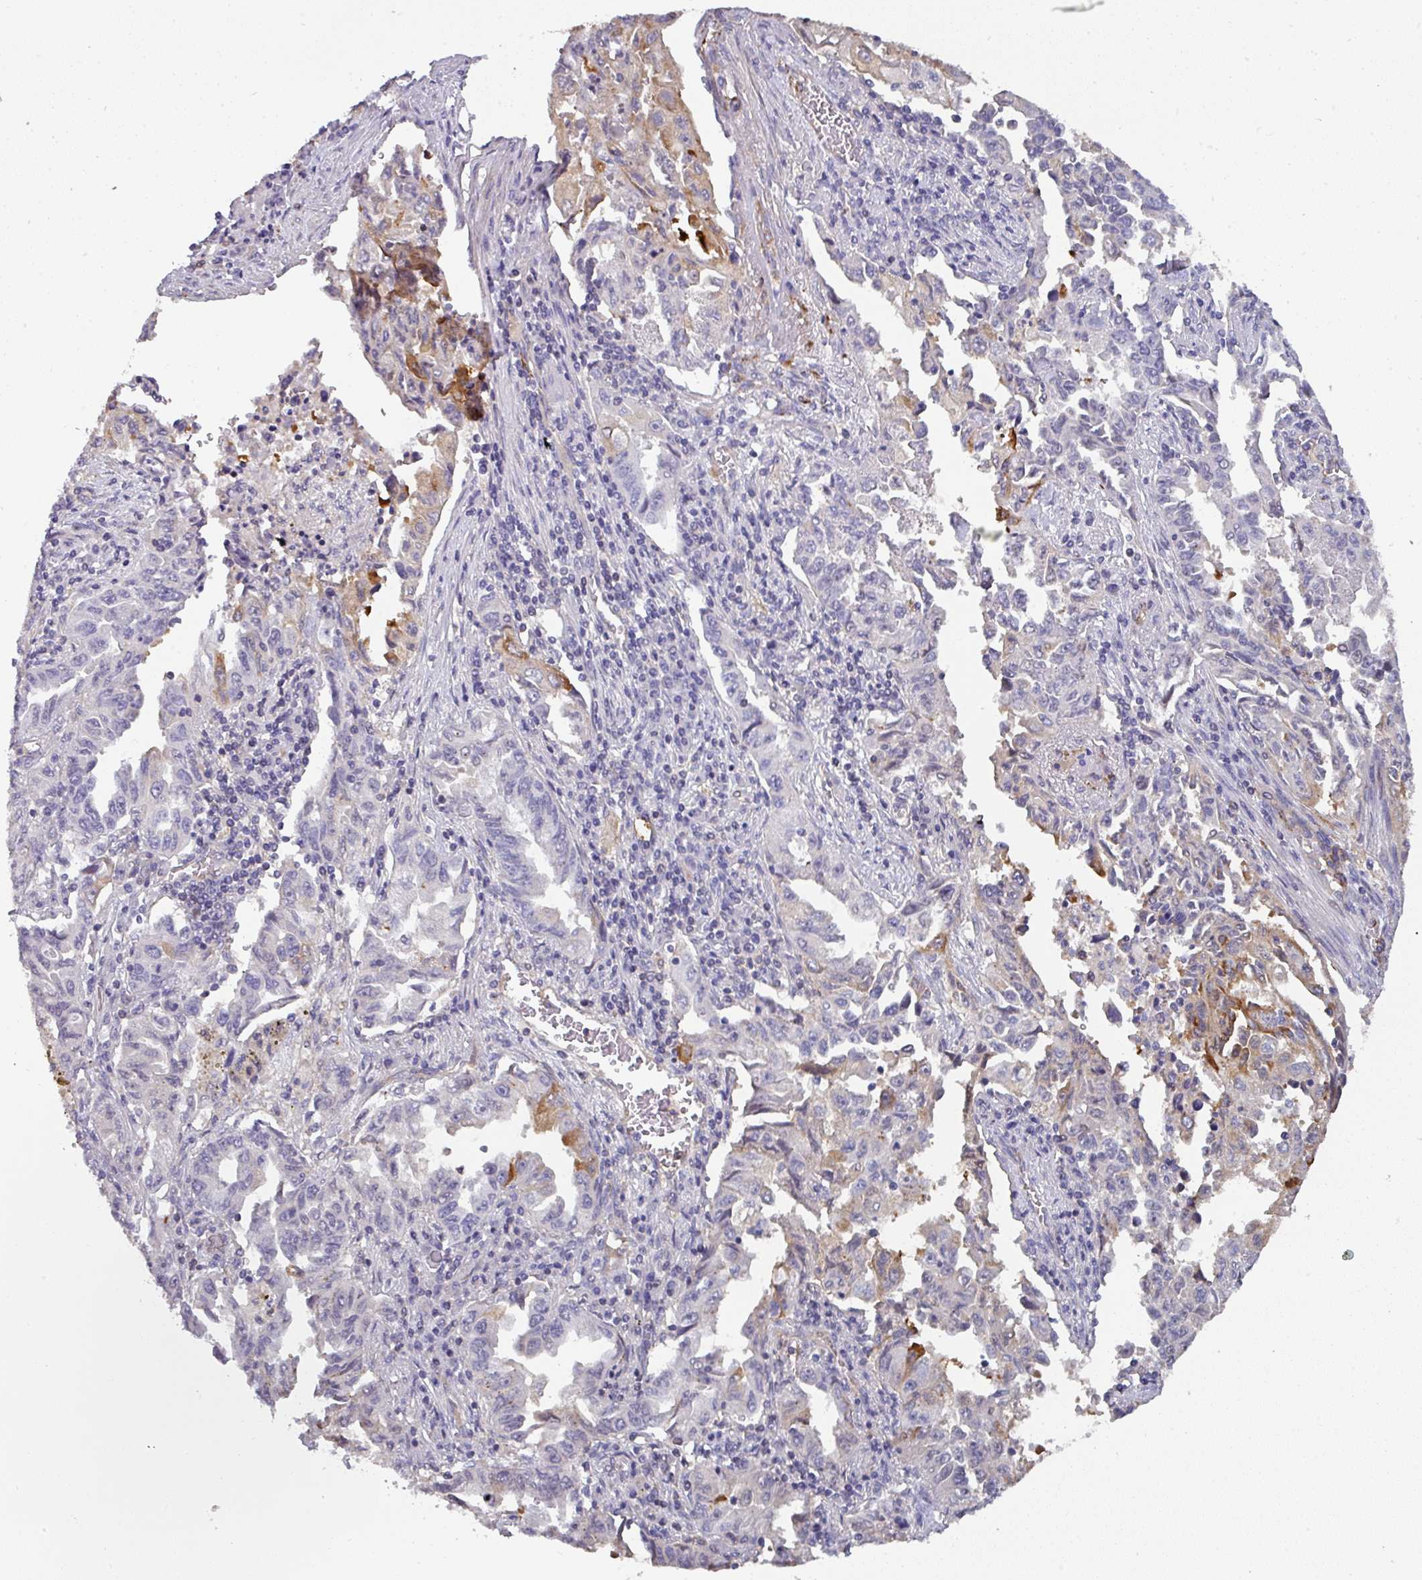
{"staining": {"intensity": "moderate", "quantity": "<25%", "location": "cytoplasmic/membranous"}, "tissue": "lung cancer", "cell_type": "Tumor cells", "image_type": "cancer", "snomed": [{"axis": "morphology", "description": "Adenocarcinoma, NOS"}, {"axis": "topography", "description": "Lung"}], "caption": "Moderate cytoplasmic/membranous positivity is appreciated in about <25% of tumor cells in adenocarcinoma (lung).", "gene": "BEND5", "patient": {"sex": "female", "age": 51}}